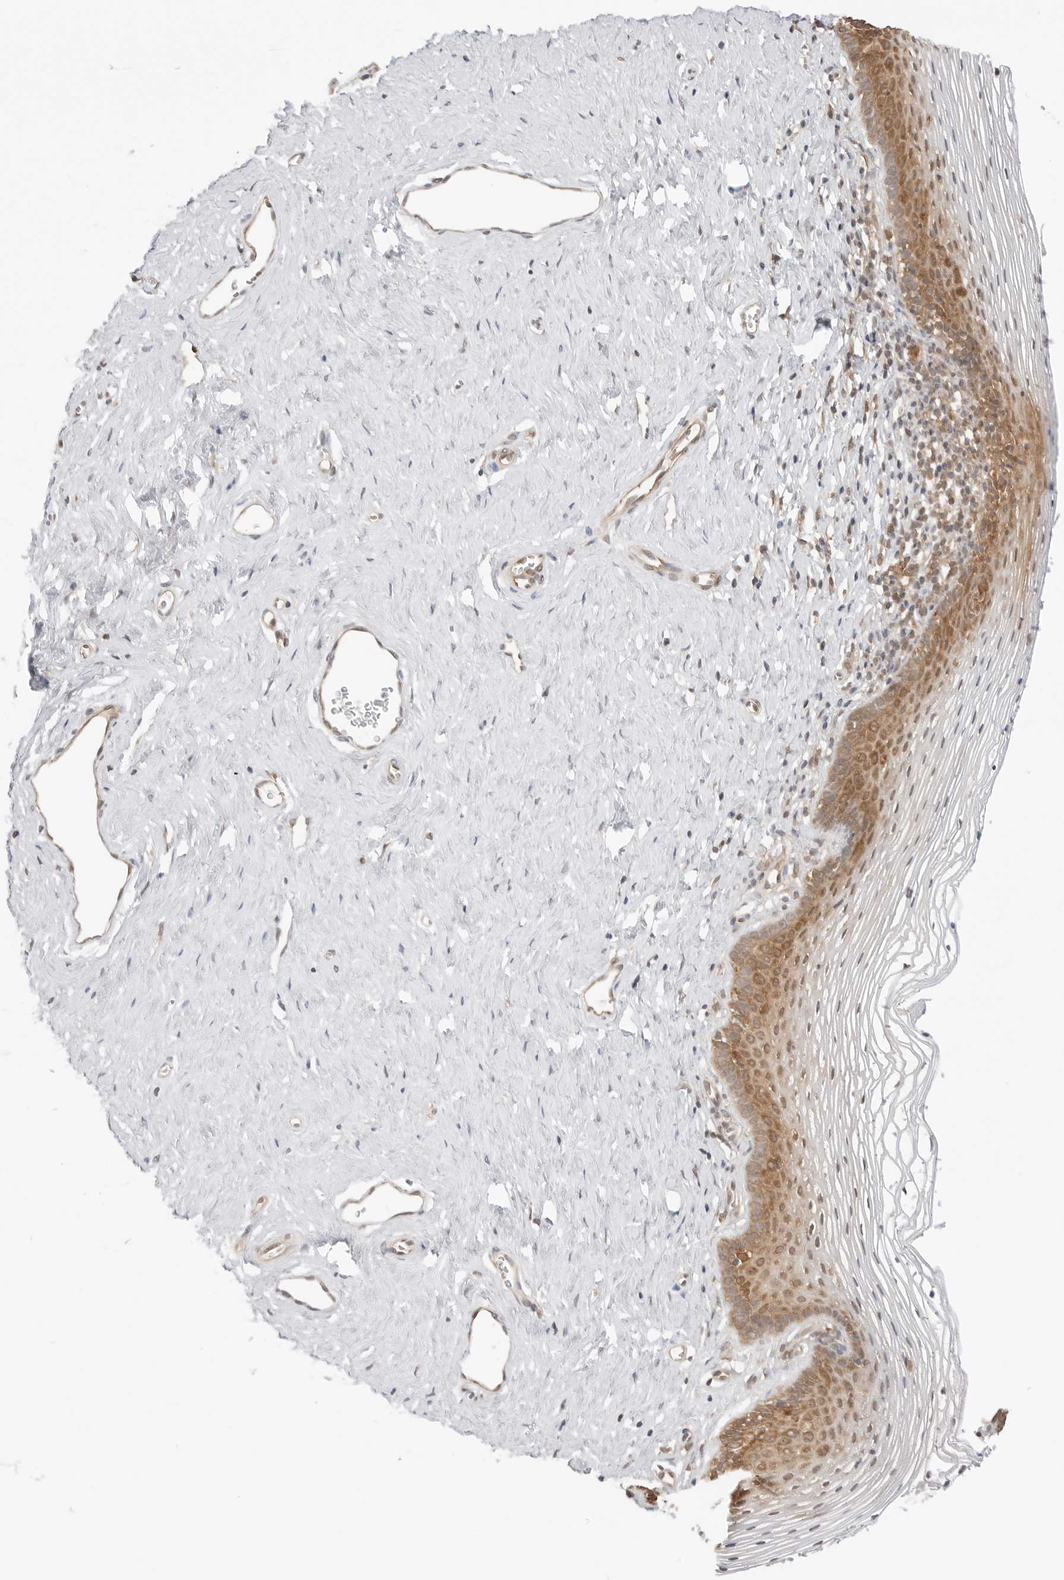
{"staining": {"intensity": "moderate", "quantity": "25%-75%", "location": "cytoplasmic/membranous,nuclear"}, "tissue": "vagina", "cell_type": "Squamous epithelial cells", "image_type": "normal", "snomed": [{"axis": "morphology", "description": "Normal tissue, NOS"}, {"axis": "topography", "description": "Vagina"}], "caption": "Squamous epithelial cells display moderate cytoplasmic/membranous,nuclear expression in about 25%-75% of cells in normal vagina. The staining was performed using DAB, with brown indicating positive protein expression. Nuclei are stained blue with hematoxylin.", "gene": "NUDC", "patient": {"sex": "female", "age": 32}}